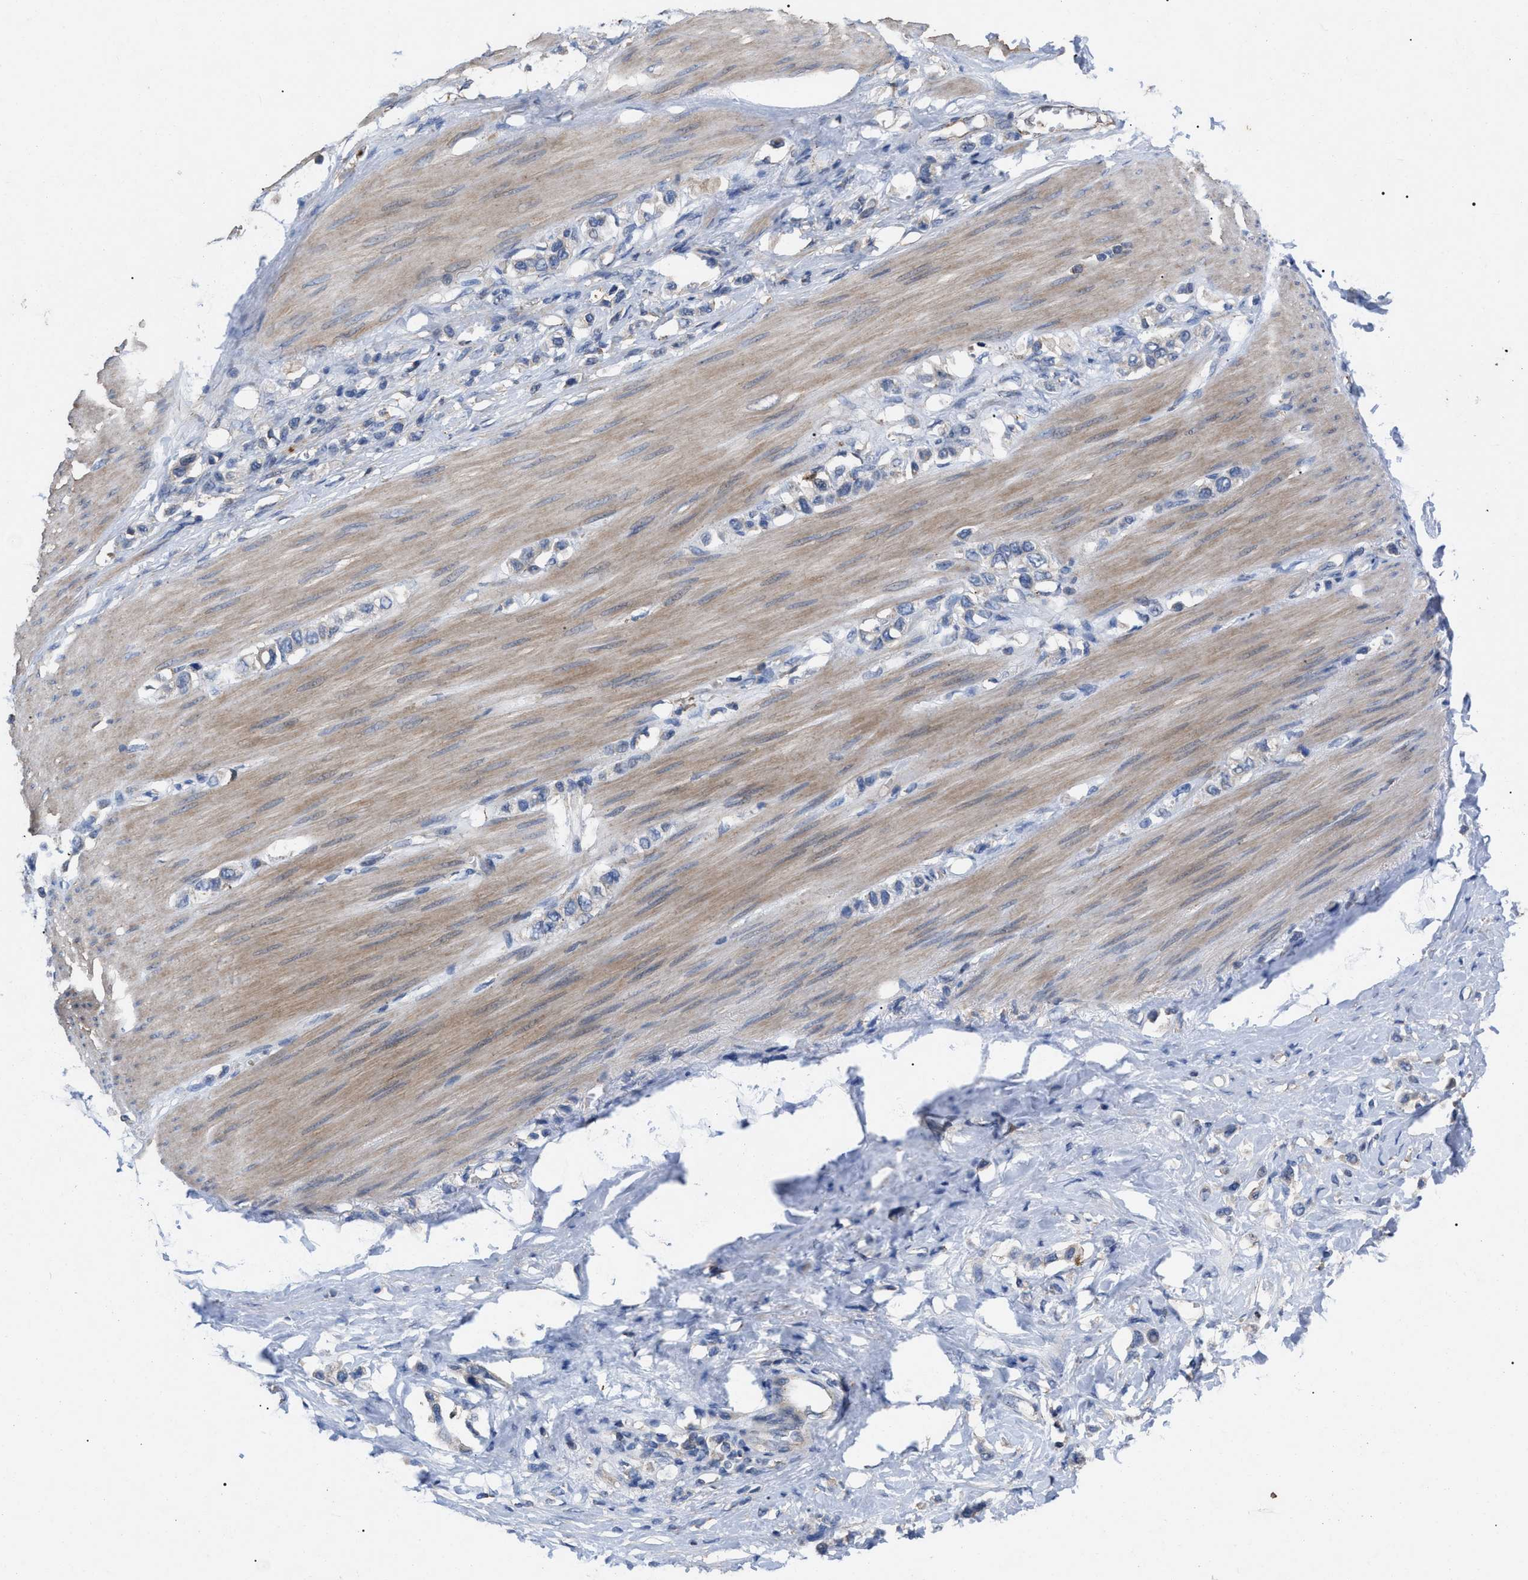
{"staining": {"intensity": "negative", "quantity": "none", "location": "none"}, "tissue": "stomach cancer", "cell_type": "Tumor cells", "image_type": "cancer", "snomed": [{"axis": "morphology", "description": "Adenocarcinoma, NOS"}, {"axis": "topography", "description": "Stomach"}], "caption": "High magnification brightfield microscopy of stomach cancer stained with DAB (3,3'-diaminobenzidine) (brown) and counterstained with hematoxylin (blue): tumor cells show no significant staining.", "gene": "FAM171A2", "patient": {"sex": "female", "age": 65}}